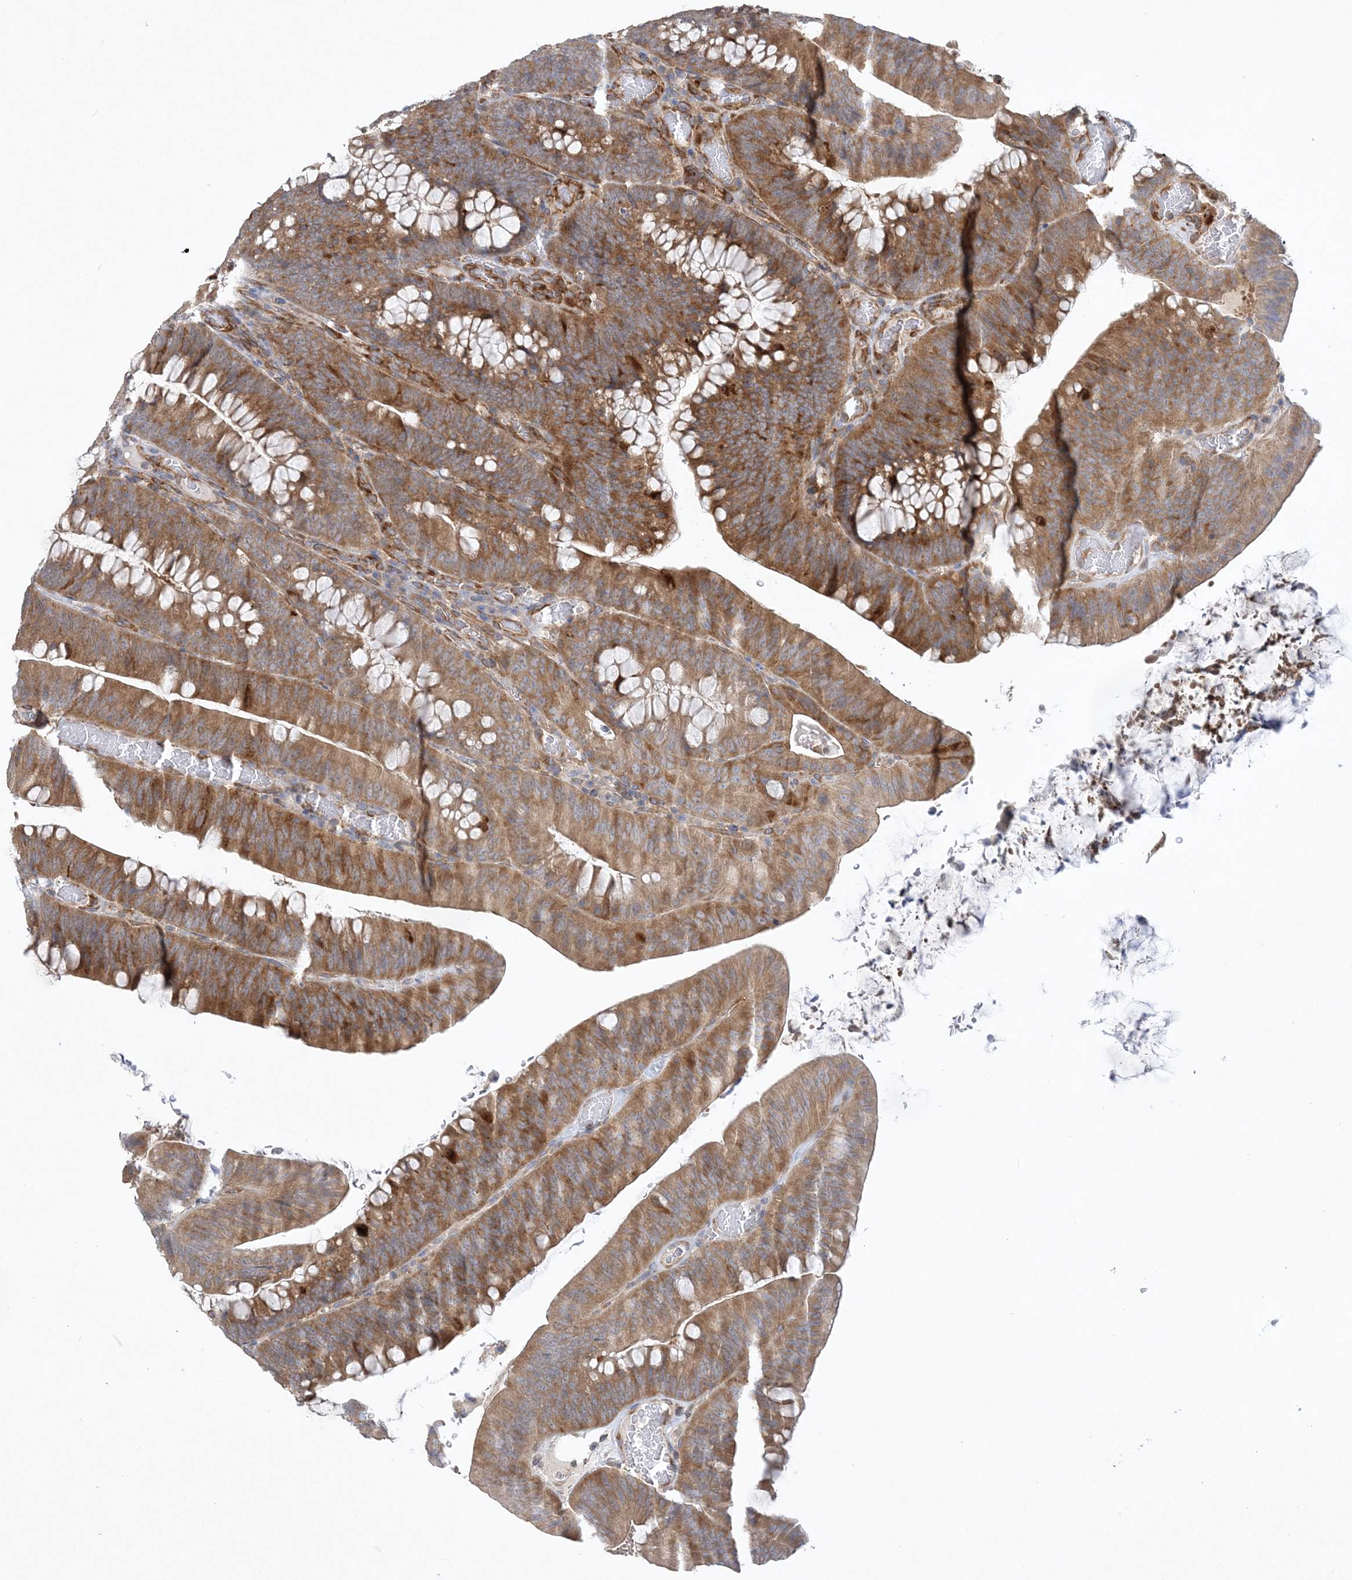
{"staining": {"intensity": "moderate", "quantity": ">75%", "location": "cytoplasmic/membranous"}, "tissue": "colorectal cancer", "cell_type": "Tumor cells", "image_type": "cancer", "snomed": [{"axis": "morphology", "description": "Normal tissue, NOS"}, {"axis": "topography", "description": "Colon"}], "caption": "Immunohistochemistry micrograph of neoplastic tissue: human colorectal cancer stained using immunohistochemistry (IHC) shows medium levels of moderate protein expression localized specifically in the cytoplasmic/membranous of tumor cells, appearing as a cytoplasmic/membranous brown color.", "gene": "MAP4K5", "patient": {"sex": "female", "age": 82}}